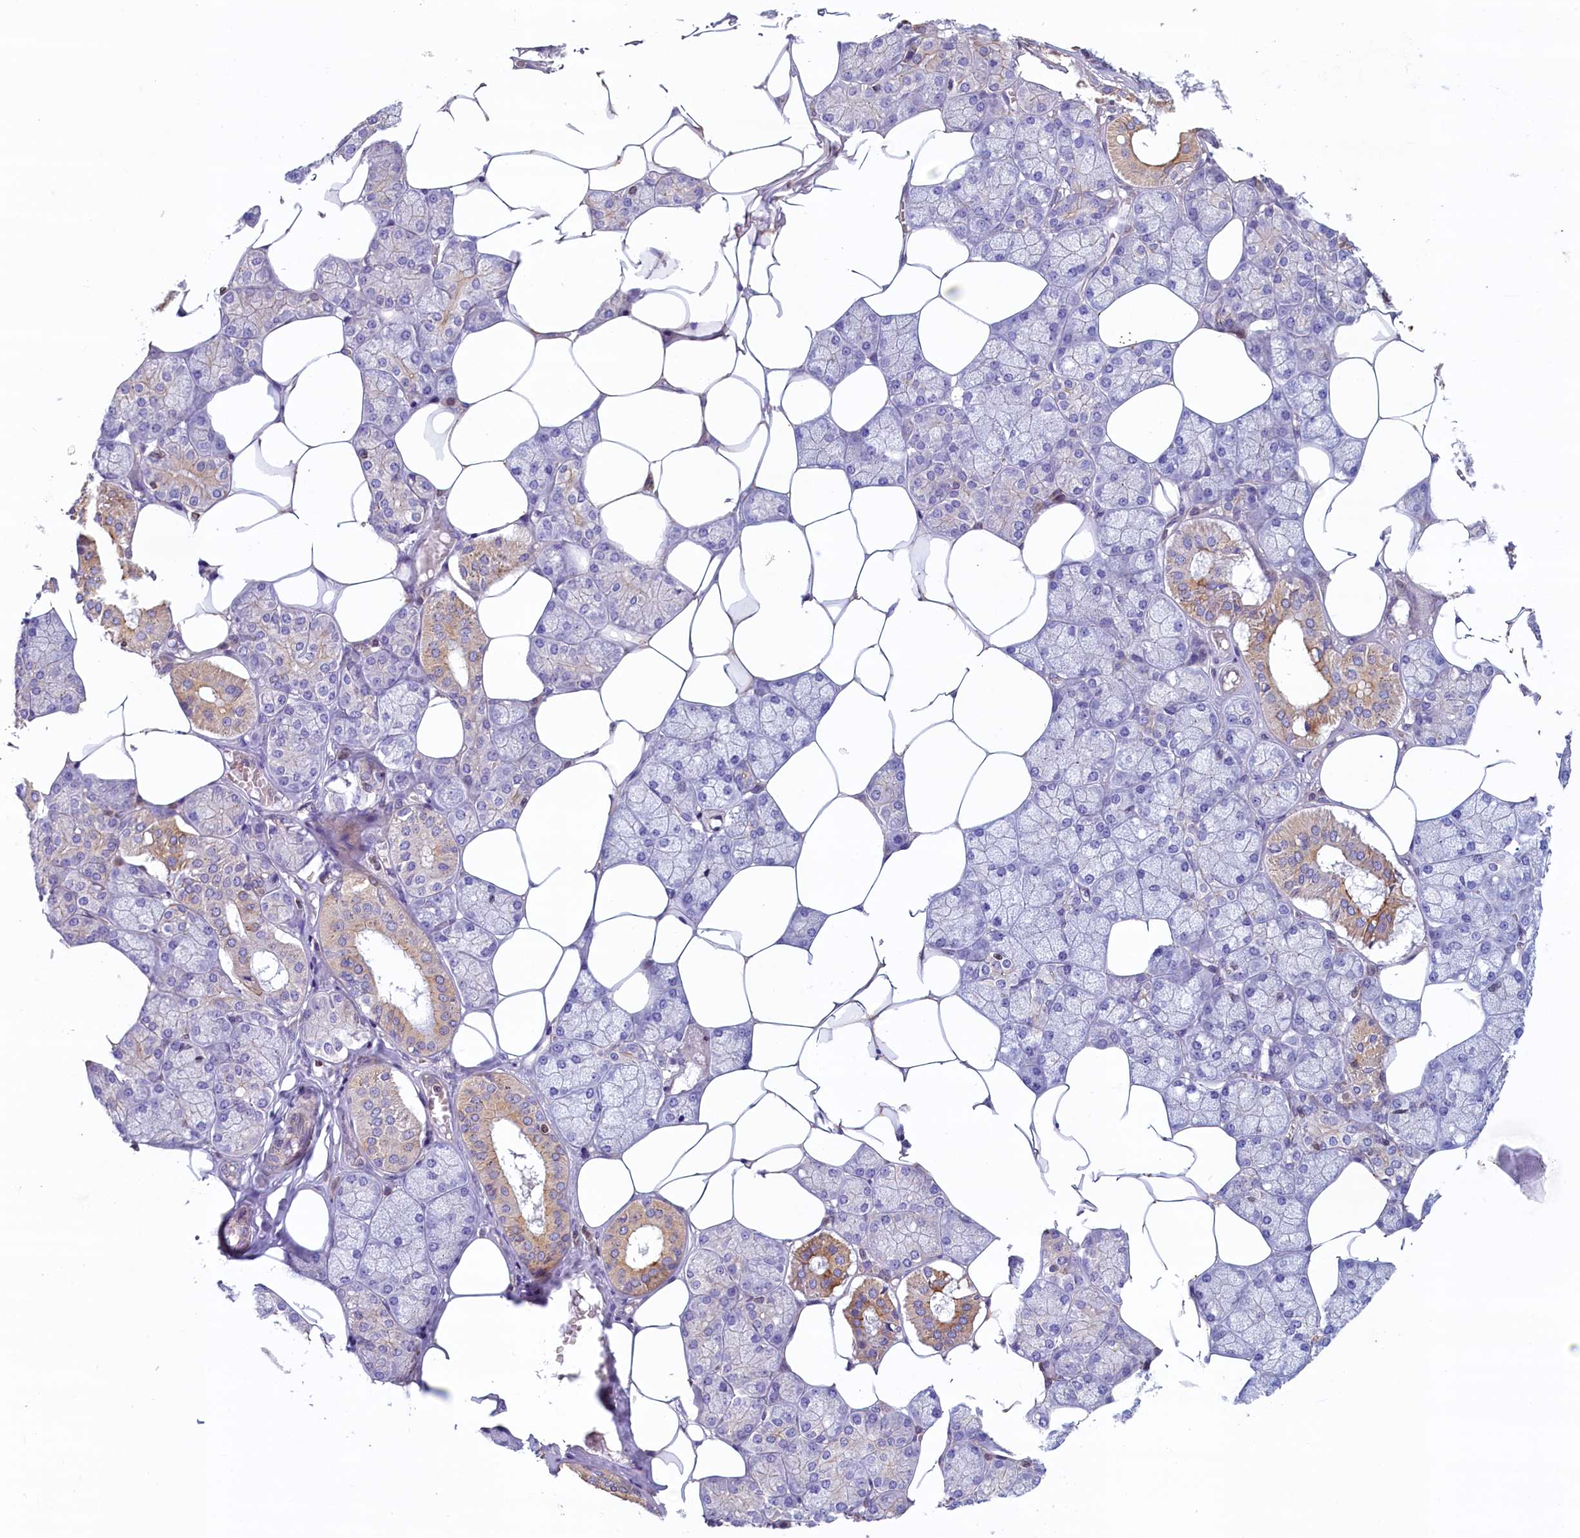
{"staining": {"intensity": "weak", "quantity": "25%-75%", "location": "cytoplasmic/membranous"}, "tissue": "salivary gland", "cell_type": "Glandular cells", "image_type": "normal", "snomed": [{"axis": "morphology", "description": "Normal tissue, NOS"}, {"axis": "topography", "description": "Salivary gland"}], "caption": "Approximately 25%-75% of glandular cells in benign salivary gland display weak cytoplasmic/membranous protein positivity as visualized by brown immunohistochemical staining.", "gene": "TRAF3IP3", "patient": {"sex": "male", "age": 62}}